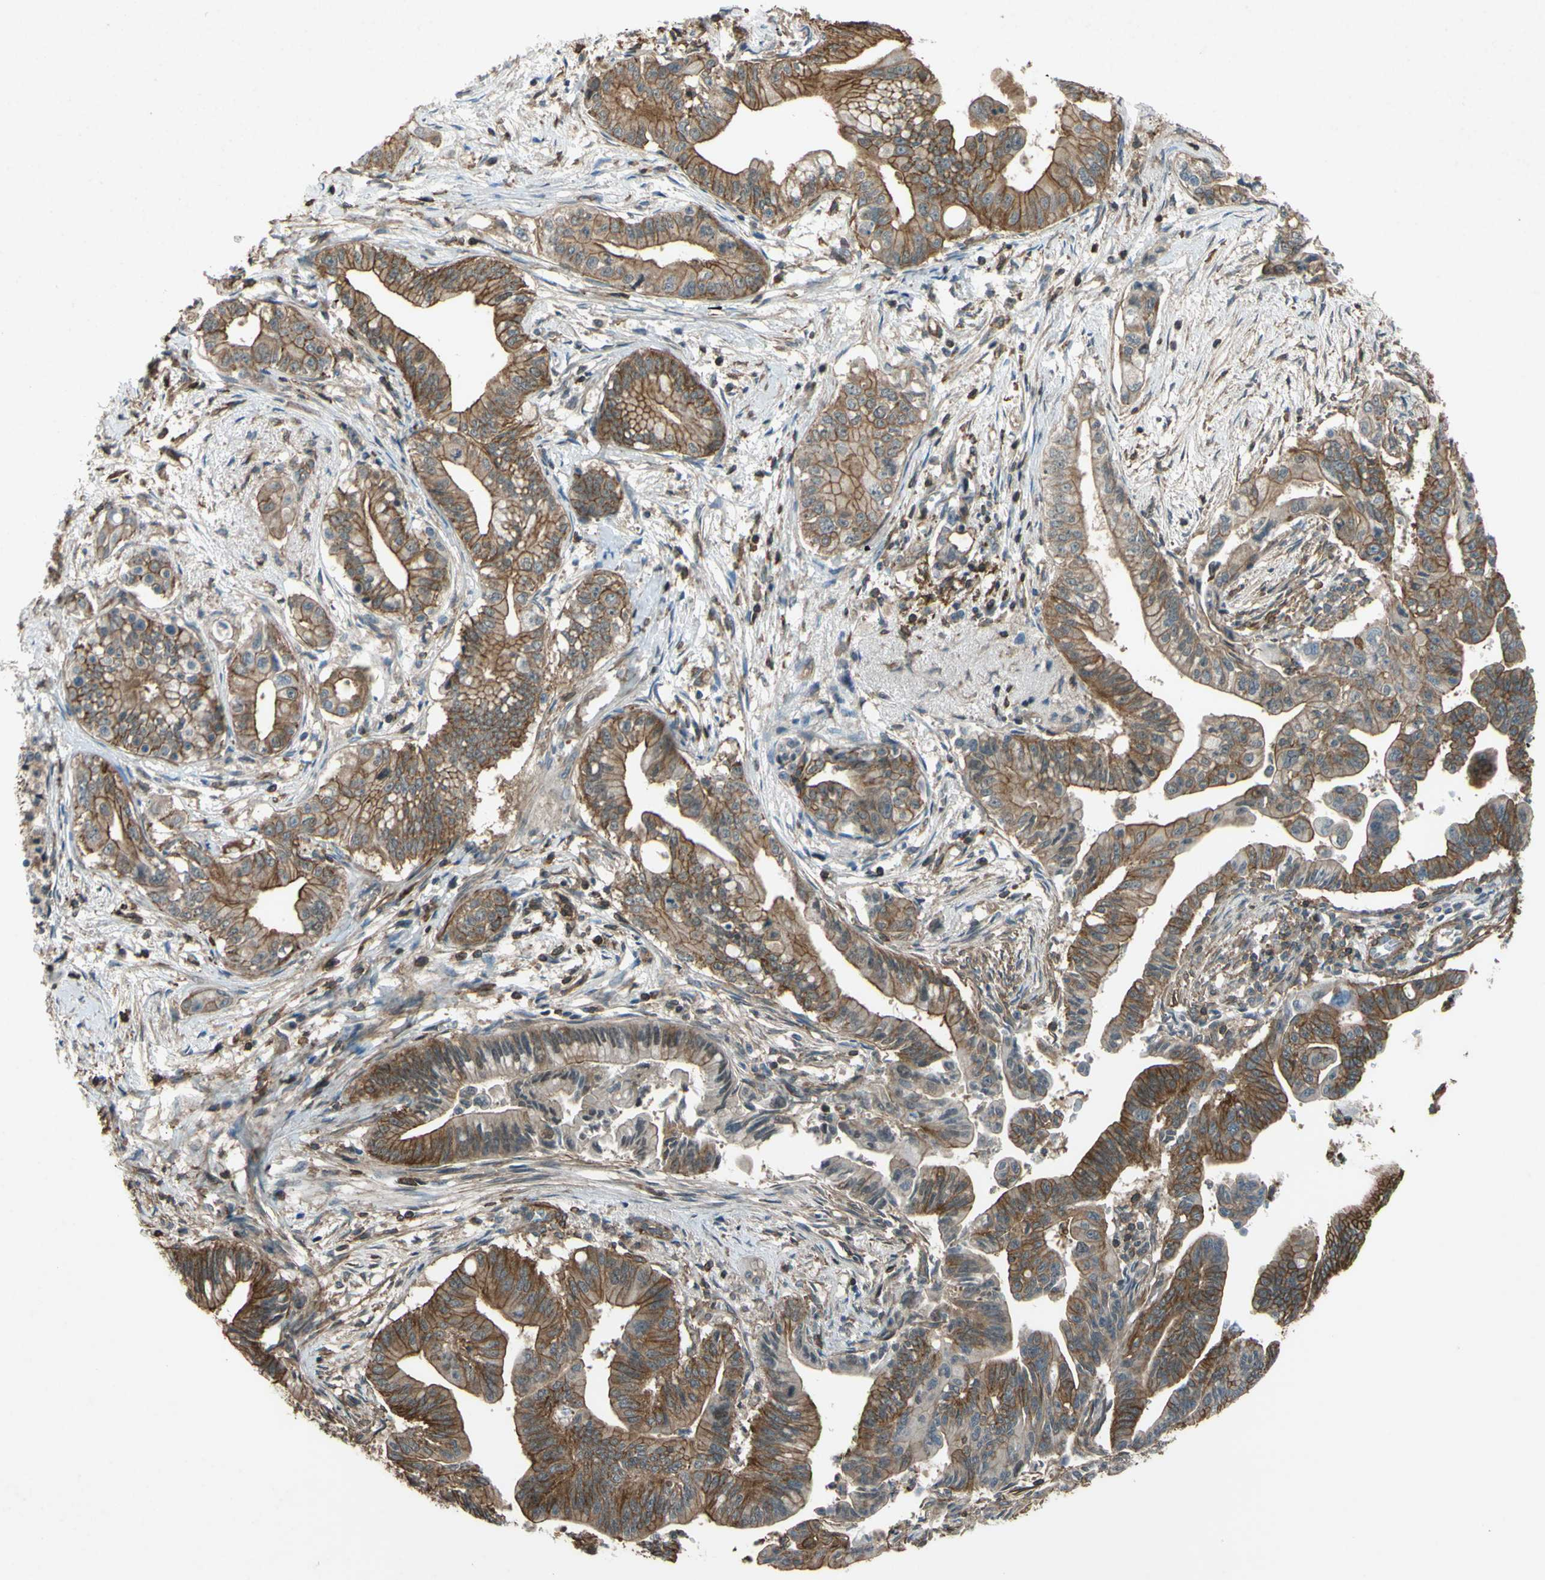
{"staining": {"intensity": "moderate", "quantity": ">75%", "location": "cytoplasmic/membranous"}, "tissue": "pancreatic cancer", "cell_type": "Tumor cells", "image_type": "cancer", "snomed": [{"axis": "morphology", "description": "Adenocarcinoma, NOS"}, {"axis": "topography", "description": "Pancreas"}], "caption": "IHC staining of adenocarcinoma (pancreatic), which shows medium levels of moderate cytoplasmic/membranous expression in about >75% of tumor cells indicating moderate cytoplasmic/membranous protein positivity. The staining was performed using DAB (3,3'-diaminobenzidine) (brown) for protein detection and nuclei were counterstained in hematoxylin (blue).", "gene": "ADD3", "patient": {"sex": "male", "age": 70}}